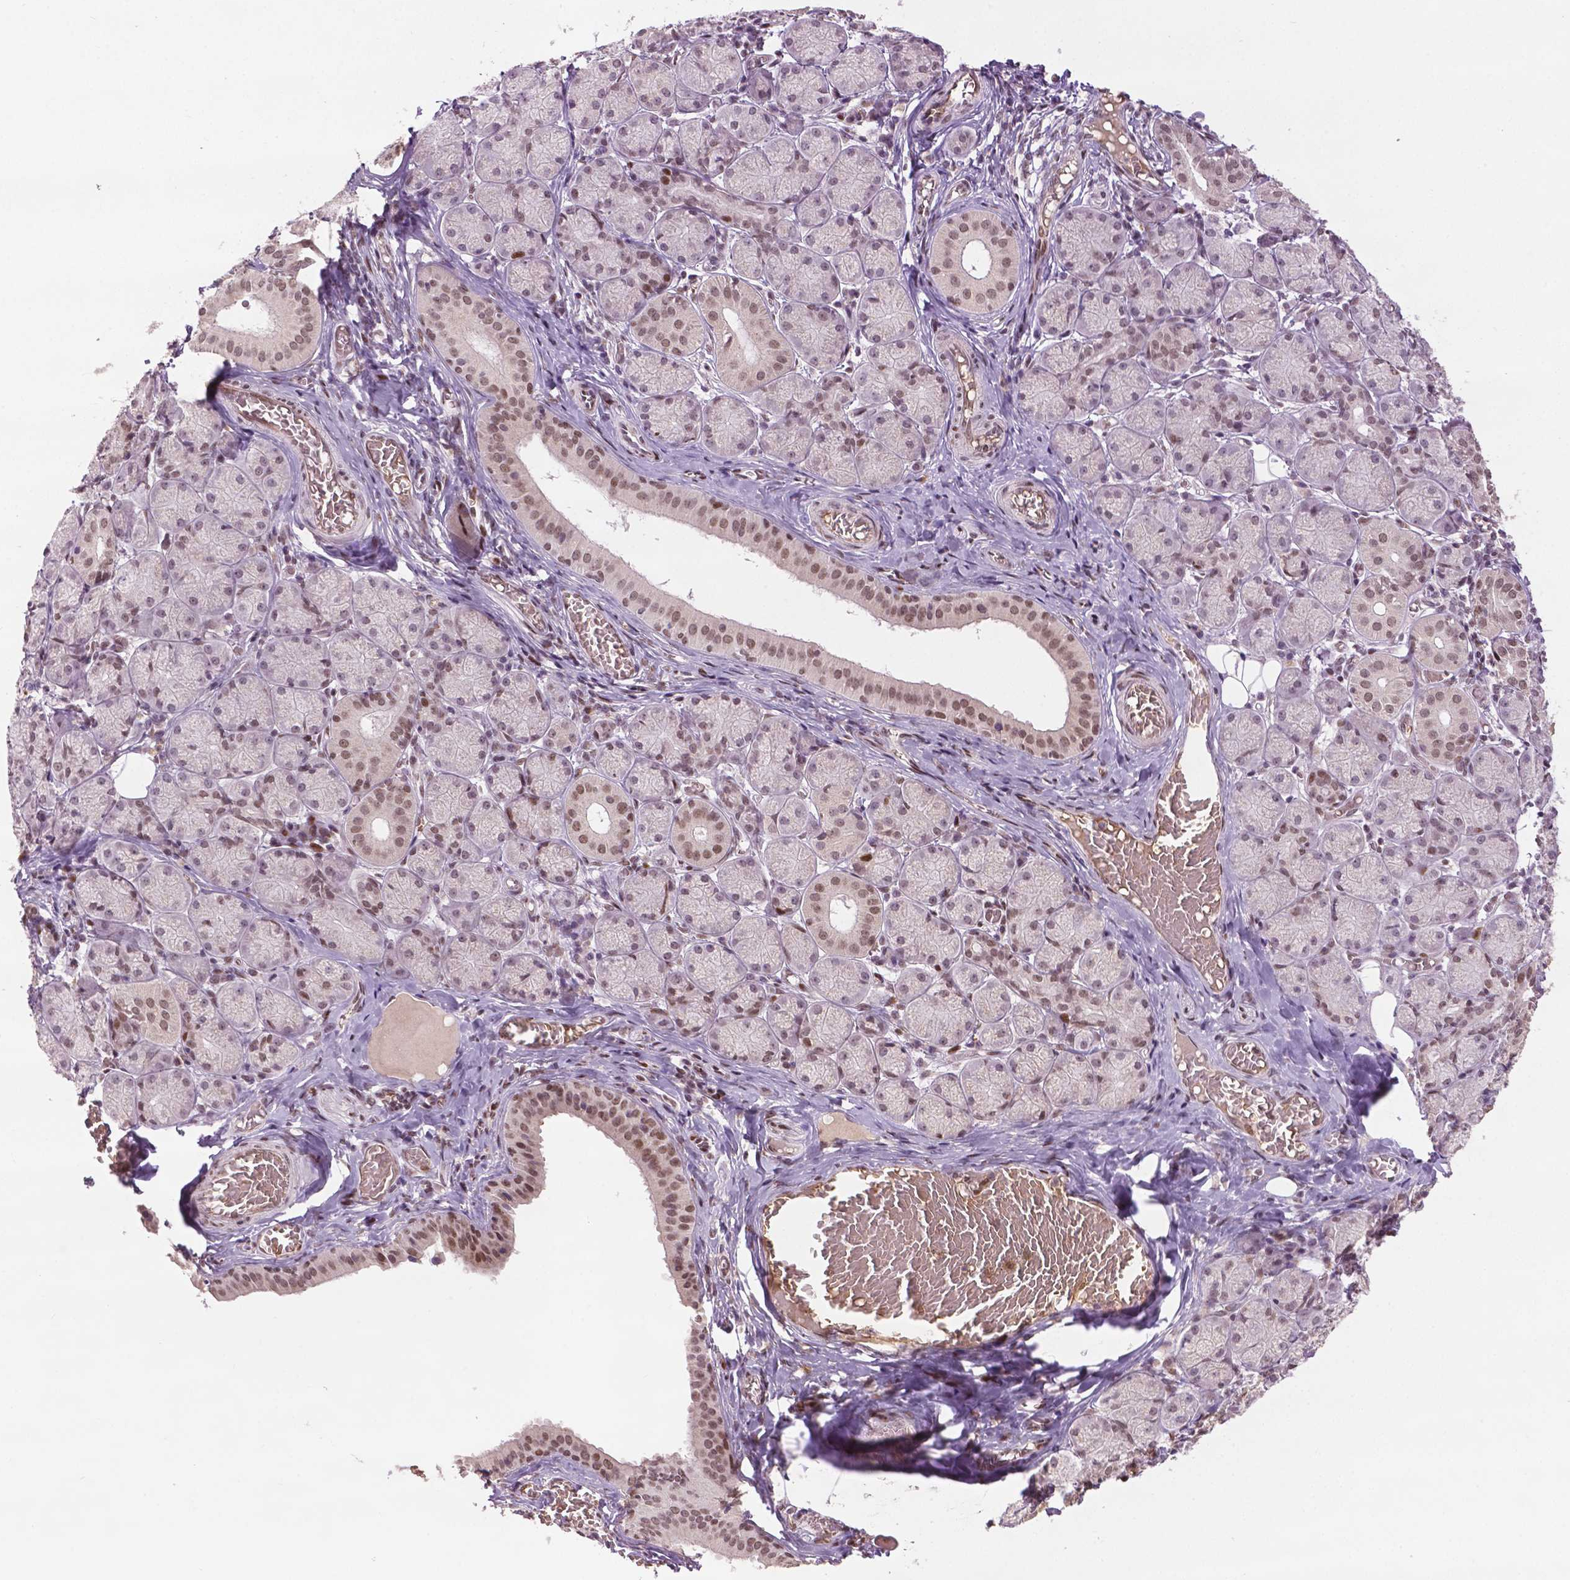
{"staining": {"intensity": "moderate", "quantity": ">75%", "location": "nuclear"}, "tissue": "salivary gland", "cell_type": "Glandular cells", "image_type": "normal", "snomed": [{"axis": "morphology", "description": "Normal tissue, NOS"}, {"axis": "topography", "description": "Salivary gland"}, {"axis": "topography", "description": "Peripheral nerve tissue"}], "caption": "Protein analysis of normal salivary gland reveals moderate nuclear positivity in approximately >75% of glandular cells. Using DAB (brown) and hematoxylin (blue) stains, captured at high magnification using brightfield microscopy.", "gene": "ZNF41", "patient": {"sex": "female", "age": 24}}